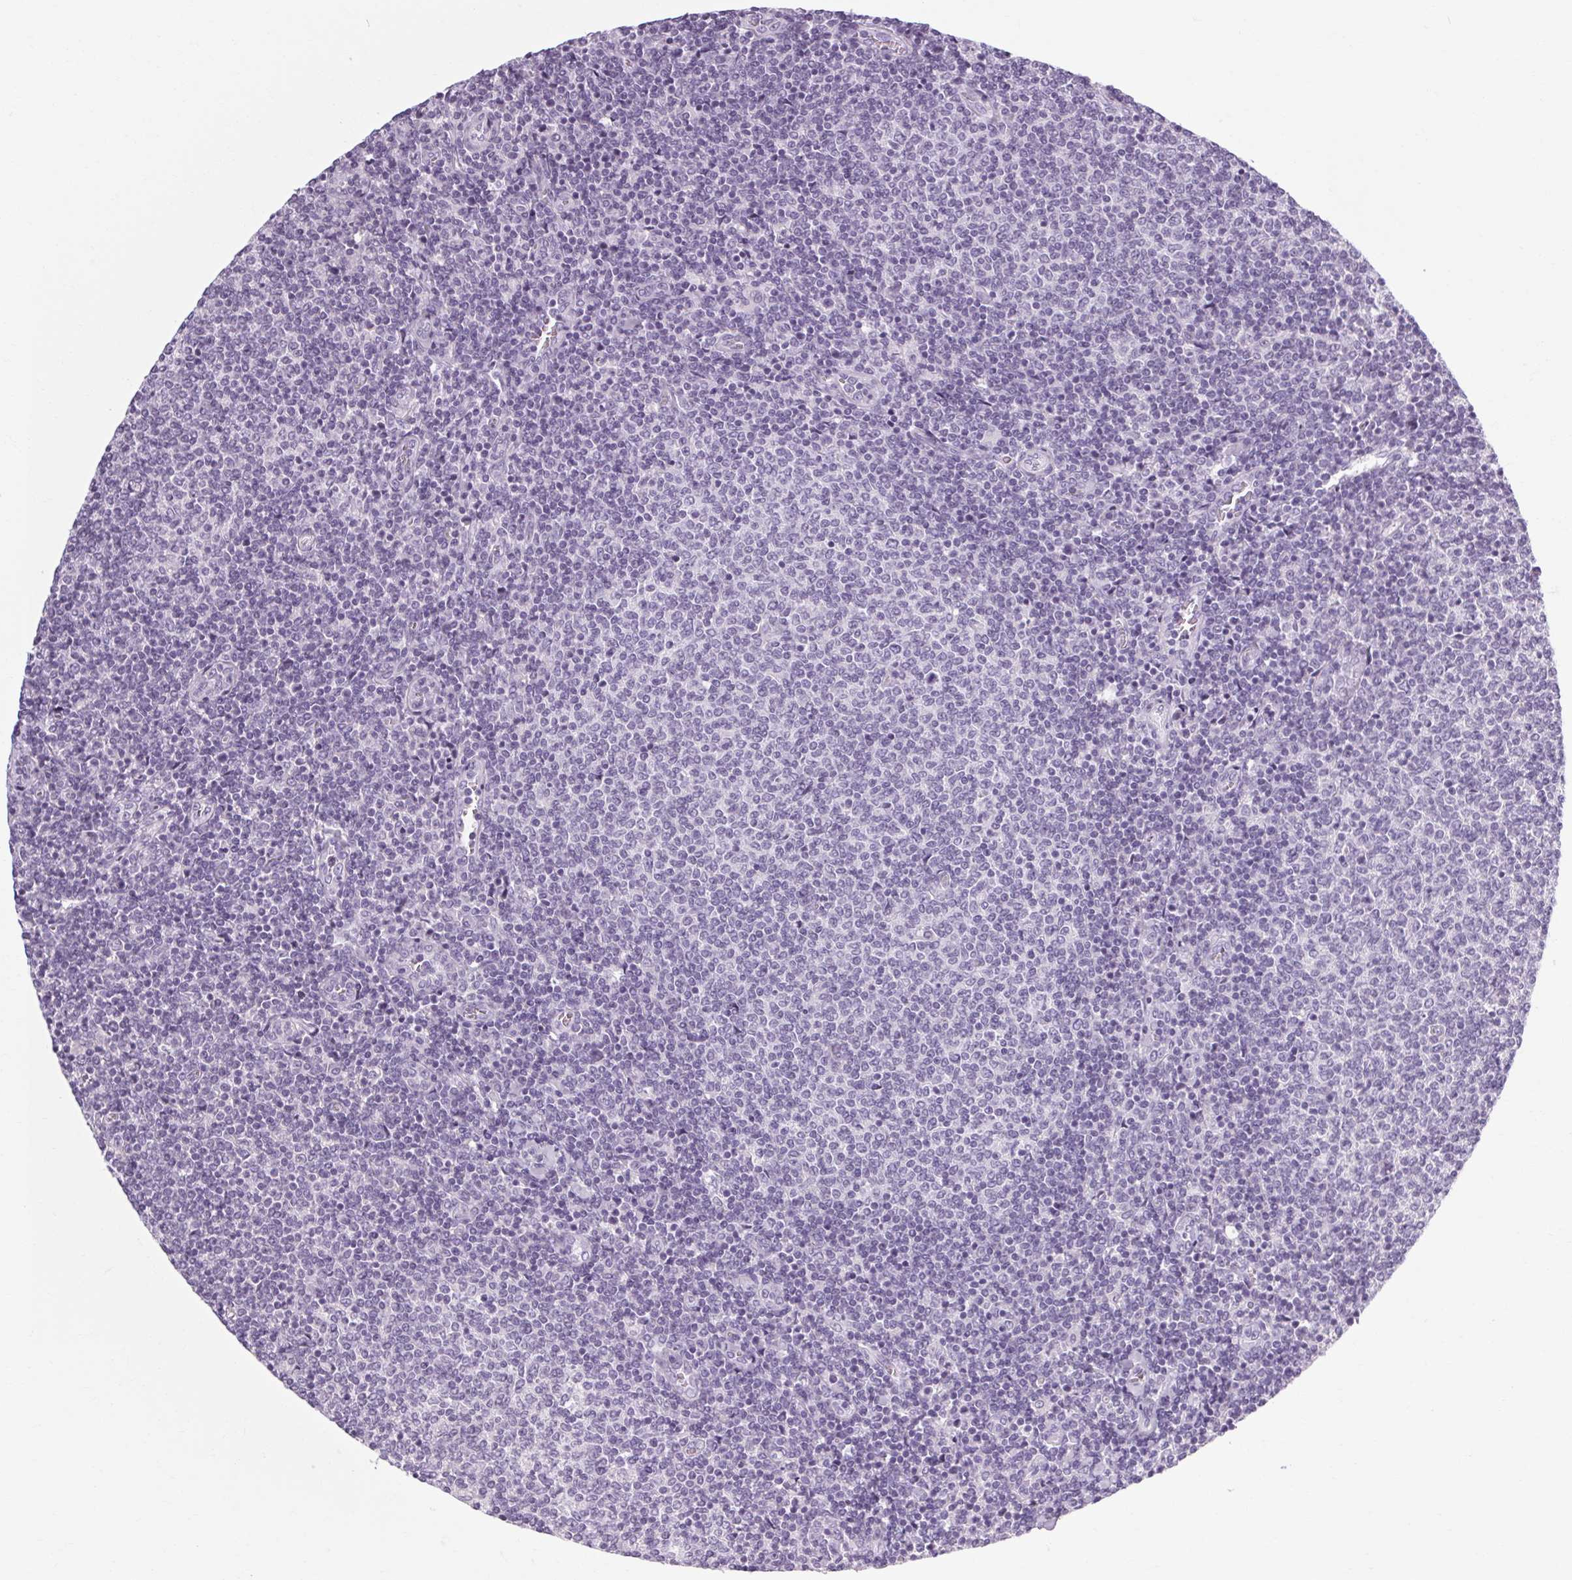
{"staining": {"intensity": "negative", "quantity": "none", "location": "none"}, "tissue": "lymphoma", "cell_type": "Tumor cells", "image_type": "cancer", "snomed": [{"axis": "morphology", "description": "Malignant lymphoma, non-Hodgkin's type, Low grade"}, {"axis": "topography", "description": "Lymph node"}], "caption": "An immunohistochemistry (IHC) histopathology image of lymphoma is shown. There is no staining in tumor cells of lymphoma.", "gene": "POMC", "patient": {"sex": "male", "age": 52}}